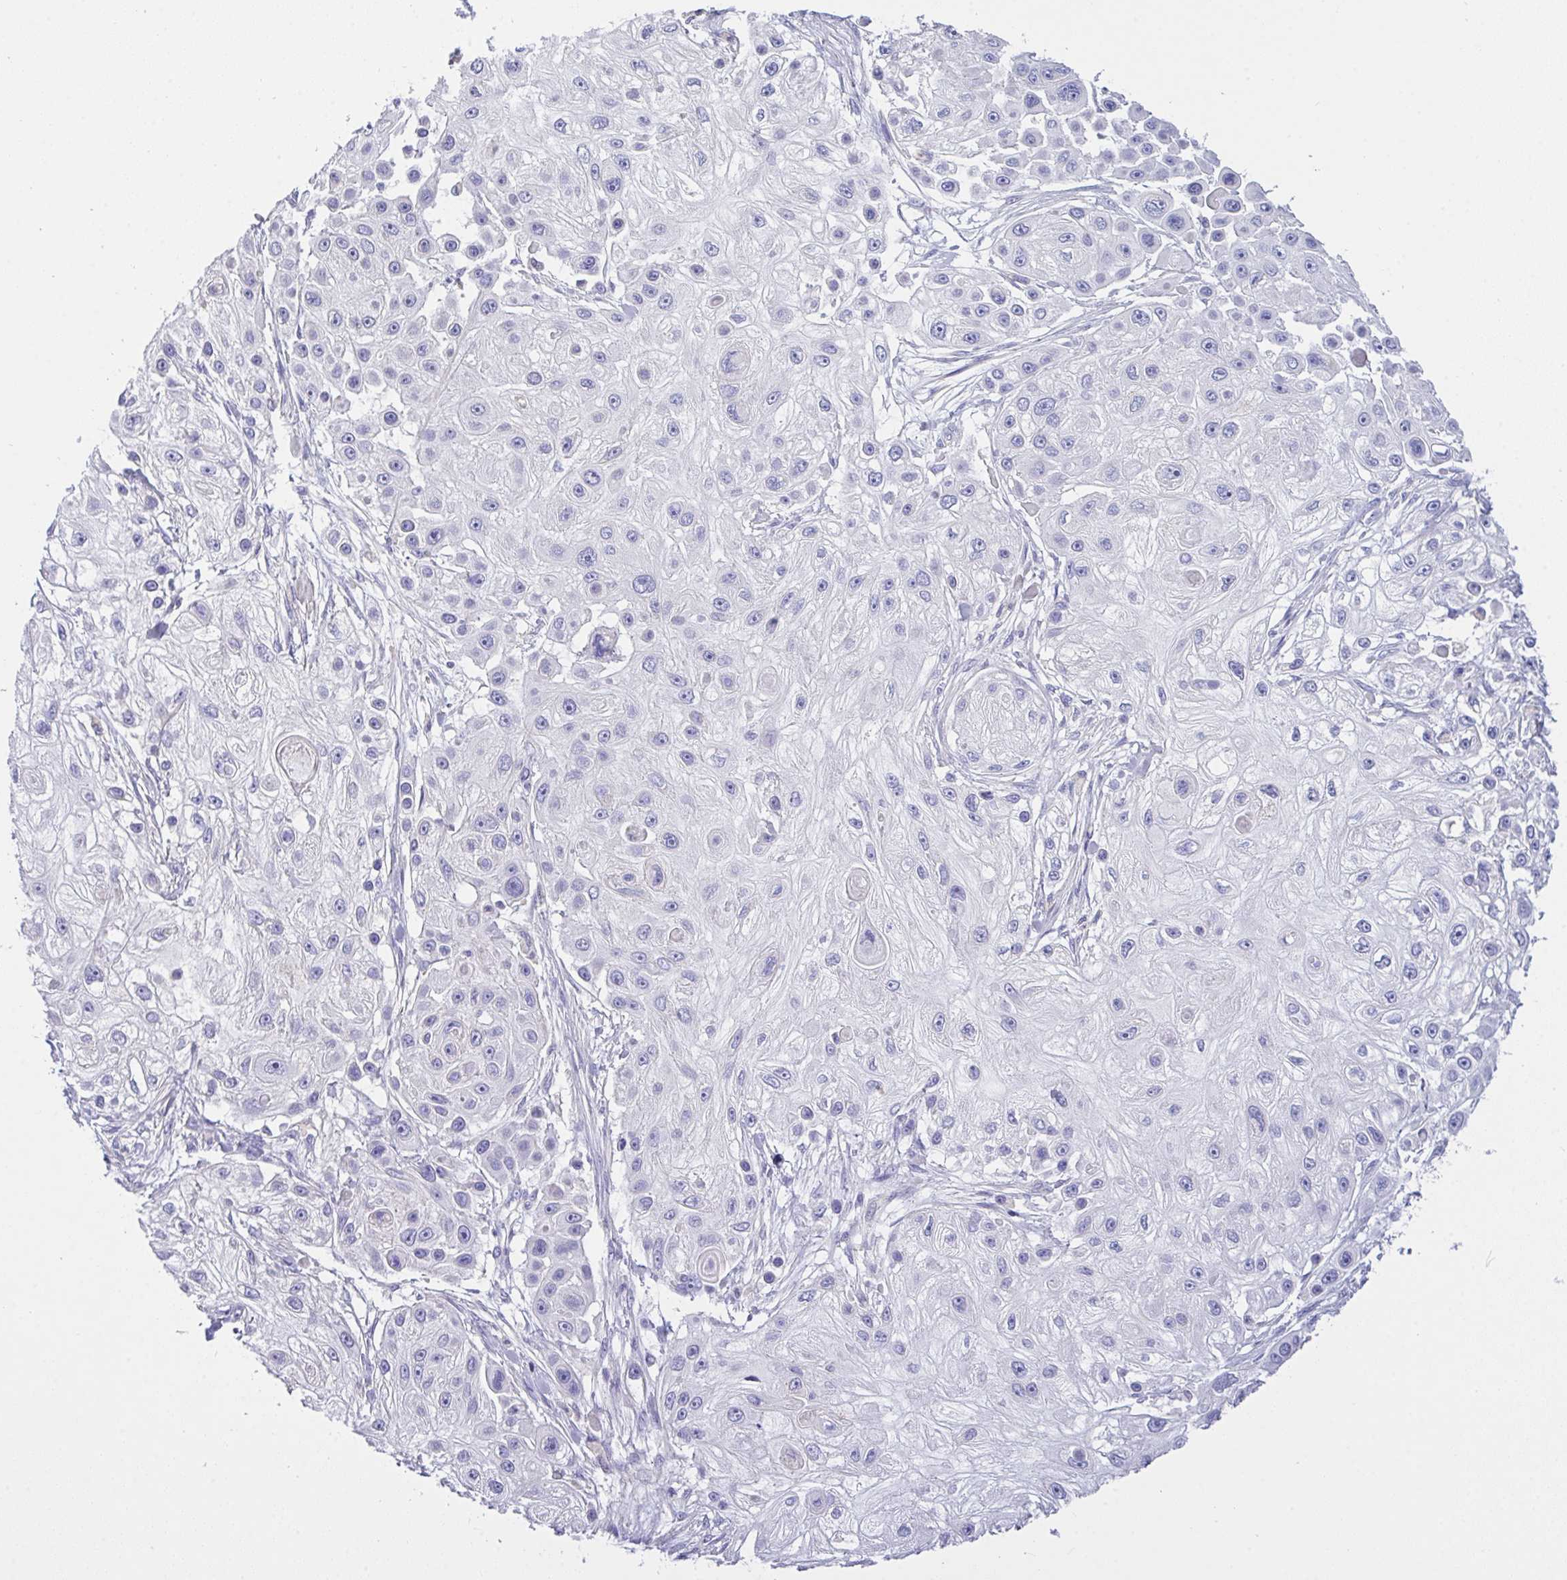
{"staining": {"intensity": "negative", "quantity": "none", "location": "none"}, "tissue": "skin cancer", "cell_type": "Tumor cells", "image_type": "cancer", "snomed": [{"axis": "morphology", "description": "Squamous cell carcinoma, NOS"}, {"axis": "topography", "description": "Skin"}], "caption": "Histopathology image shows no significant protein staining in tumor cells of skin squamous cell carcinoma. (Stains: DAB (3,3'-diaminobenzidine) immunohistochemistry (IHC) with hematoxylin counter stain, Microscopy: brightfield microscopy at high magnification).", "gene": "CA10", "patient": {"sex": "male", "age": 67}}